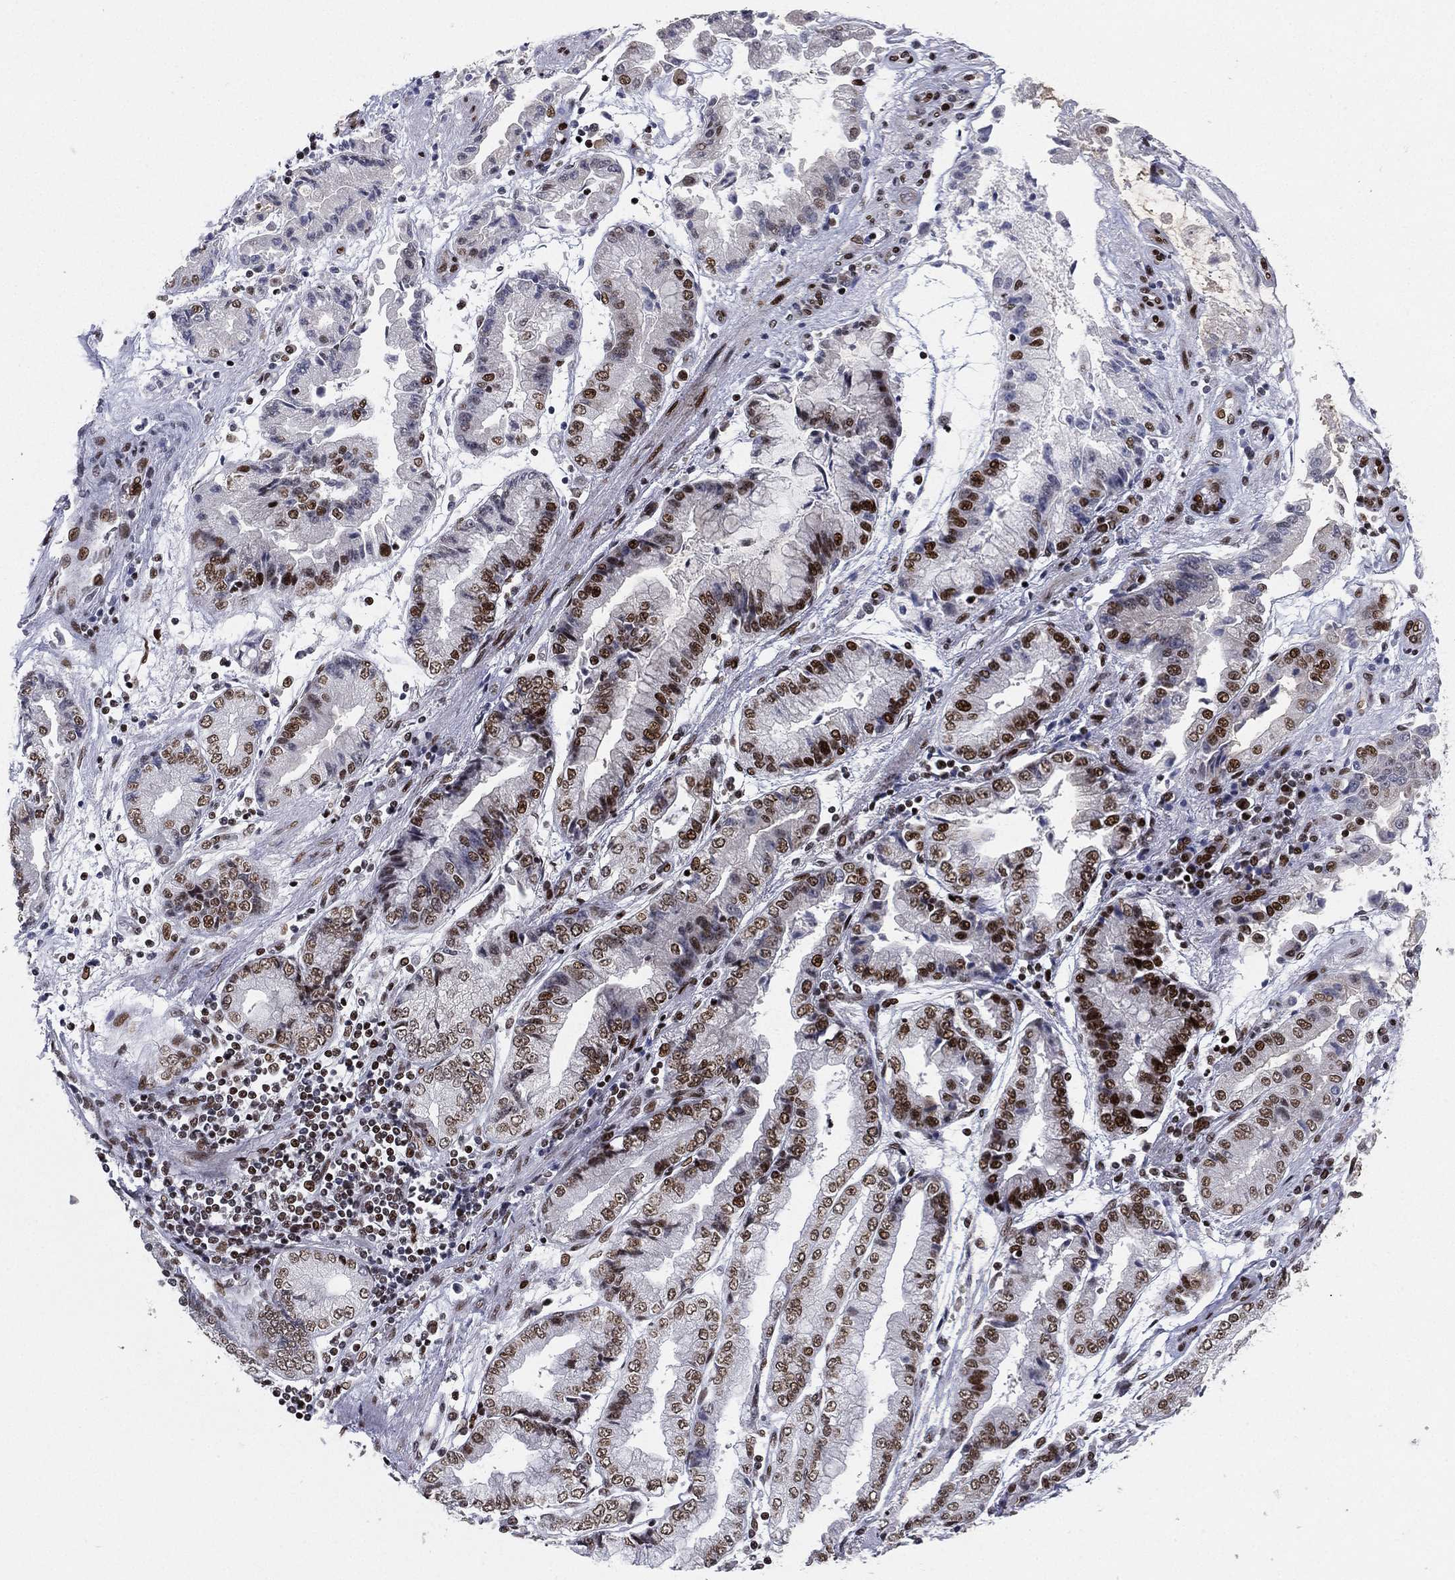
{"staining": {"intensity": "strong", "quantity": "25%-75%", "location": "nuclear"}, "tissue": "stomach cancer", "cell_type": "Tumor cells", "image_type": "cancer", "snomed": [{"axis": "morphology", "description": "Adenocarcinoma, NOS"}, {"axis": "topography", "description": "Stomach, upper"}], "caption": "IHC staining of stomach cancer, which demonstrates high levels of strong nuclear positivity in about 25%-75% of tumor cells indicating strong nuclear protein staining. The staining was performed using DAB (brown) for protein detection and nuclei were counterstained in hematoxylin (blue).", "gene": "RTF1", "patient": {"sex": "female", "age": 74}}